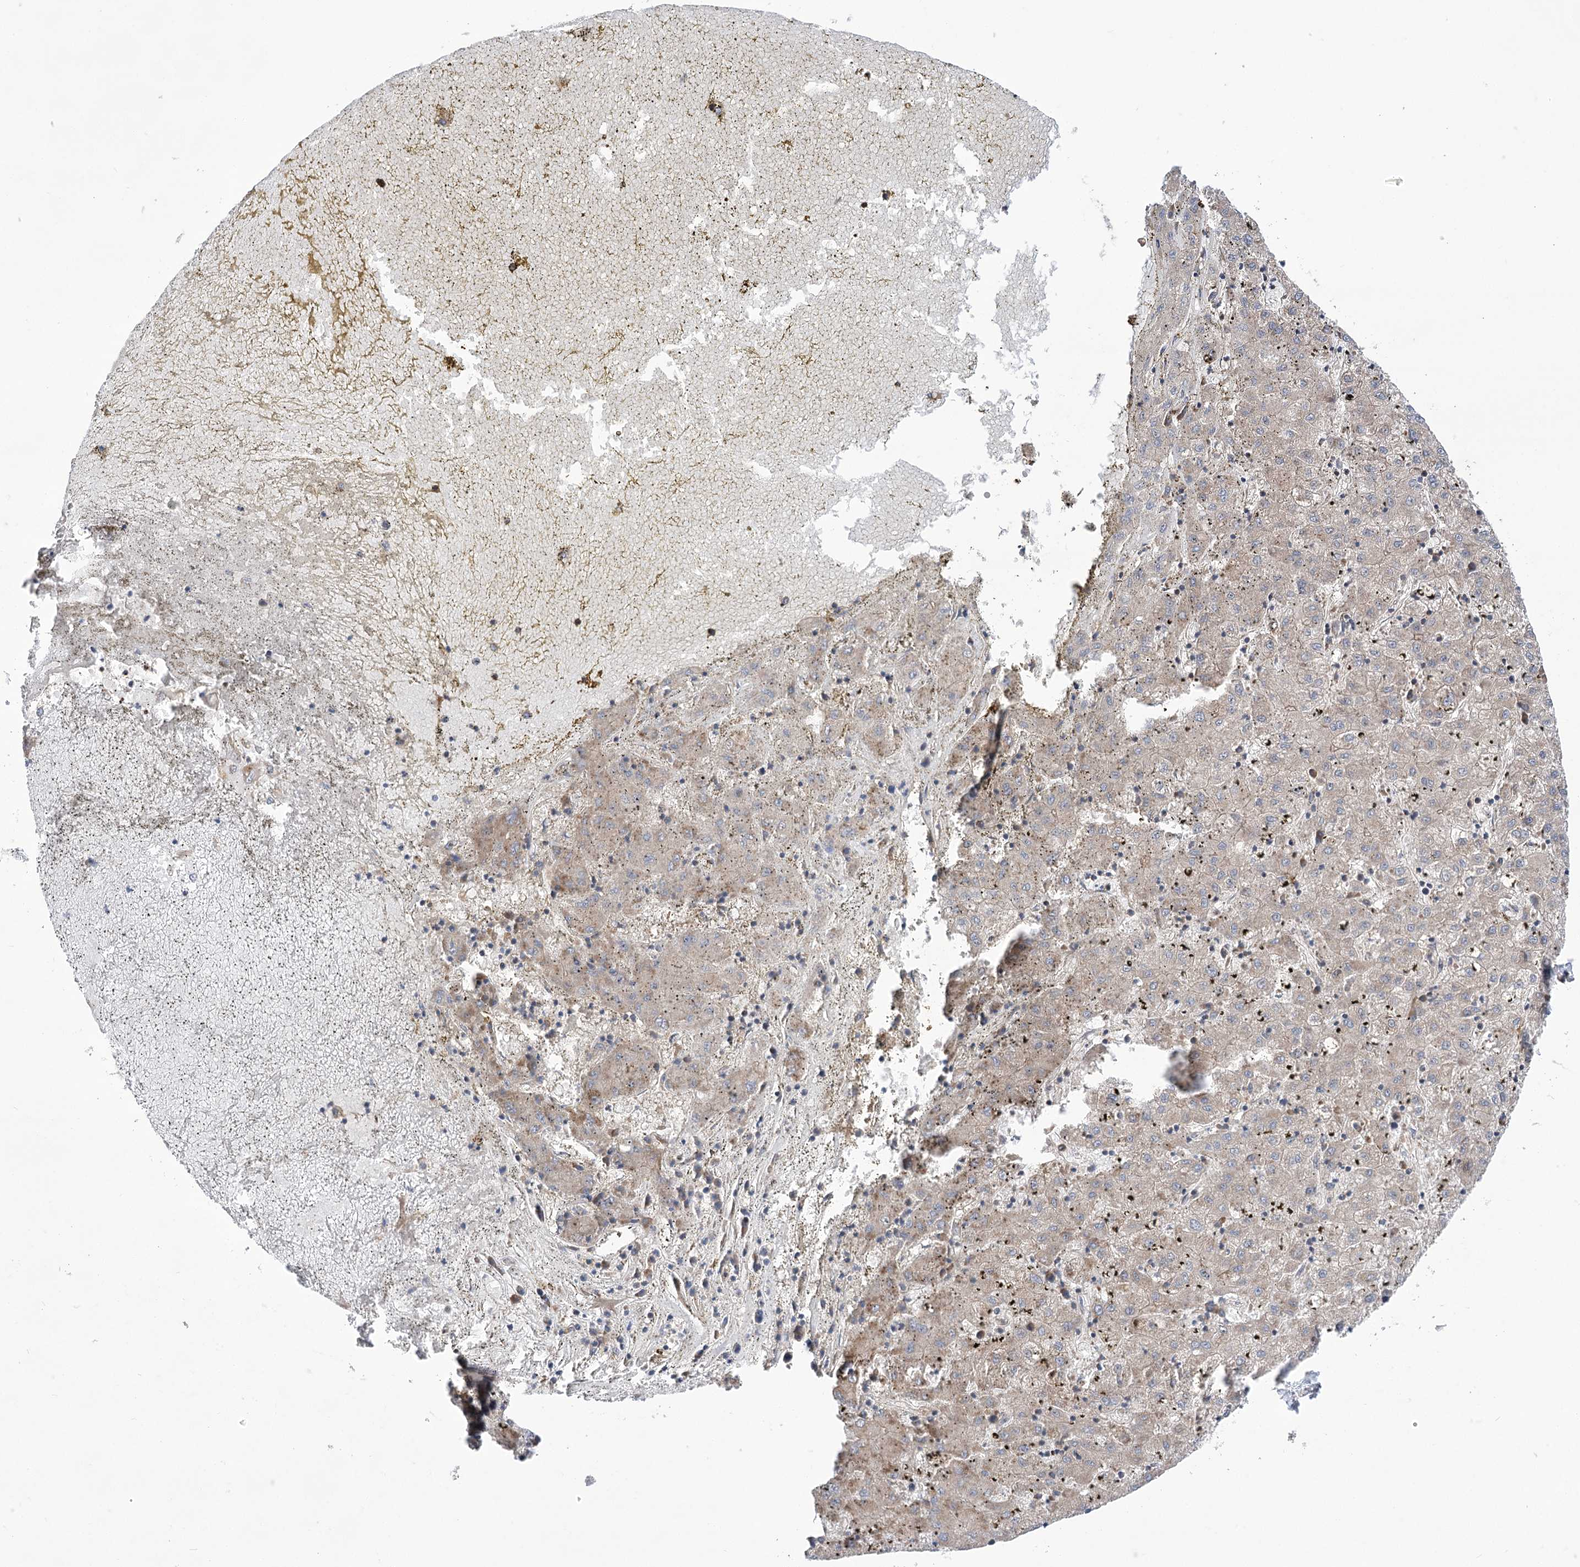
{"staining": {"intensity": "negative", "quantity": "none", "location": "none"}, "tissue": "liver cancer", "cell_type": "Tumor cells", "image_type": "cancer", "snomed": [{"axis": "morphology", "description": "Carcinoma, Hepatocellular, NOS"}, {"axis": "topography", "description": "Liver"}], "caption": "IHC of human liver cancer (hepatocellular carcinoma) exhibits no staining in tumor cells.", "gene": "VPS37B", "patient": {"sex": "male", "age": 72}}